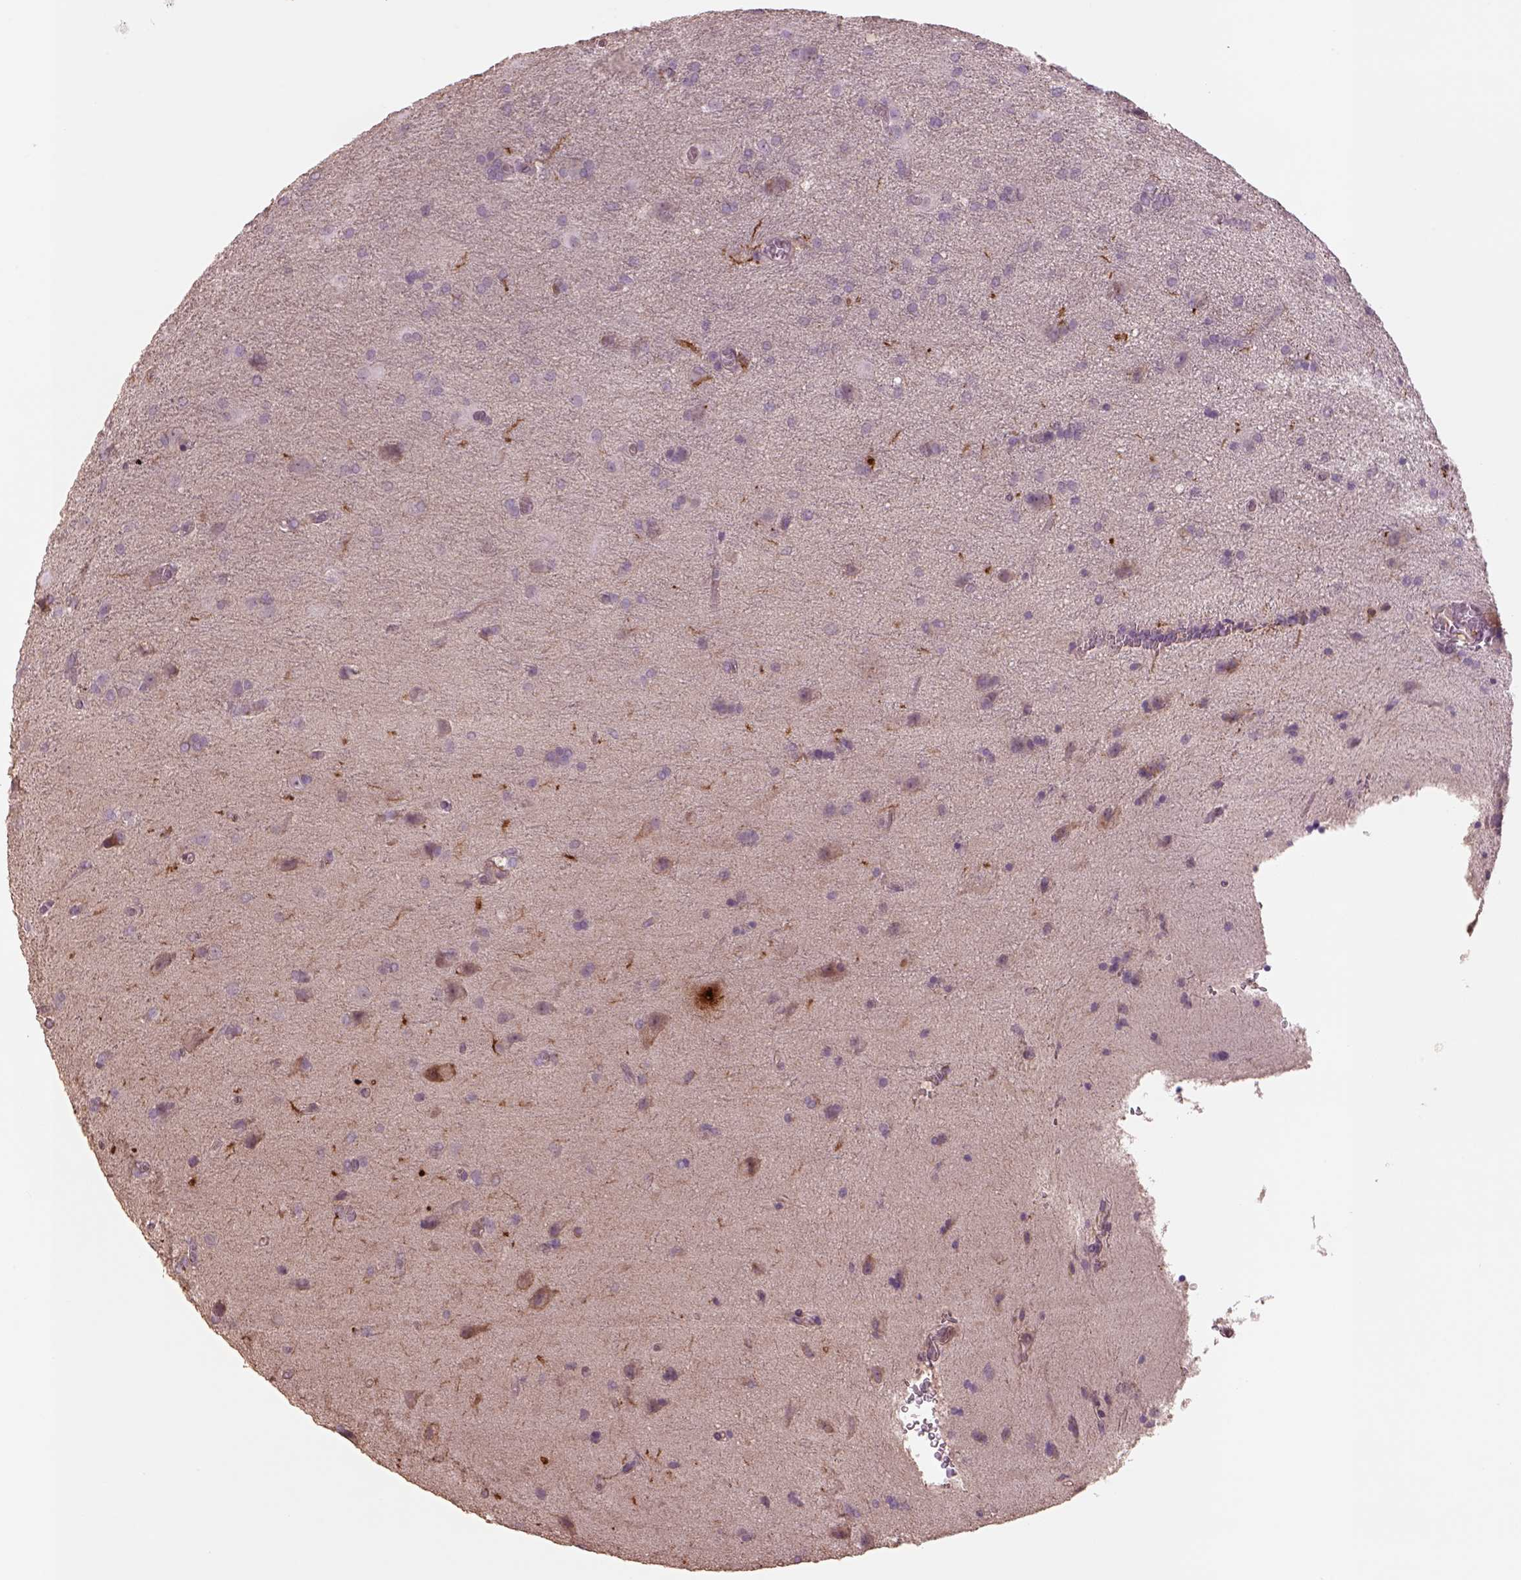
{"staining": {"intensity": "negative", "quantity": "none", "location": "none"}, "tissue": "glioma", "cell_type": "Tumor cells", "image_type": "cancer", "snomed": [{"axis": "morphology", "description": "Glioma, malignant, Low grade"}, {"axis": "topography", "description": "Brain"}], "caption": "High magnification brightfield microscopy of glioma stained with DAB (3,3'-diaminobenzidine) (brown) and counterstained with hematoxylin (blue): tumor cells show no significant expression.", "gene": "LIN7A", "patient": {"sex": "male", "age": 58}}